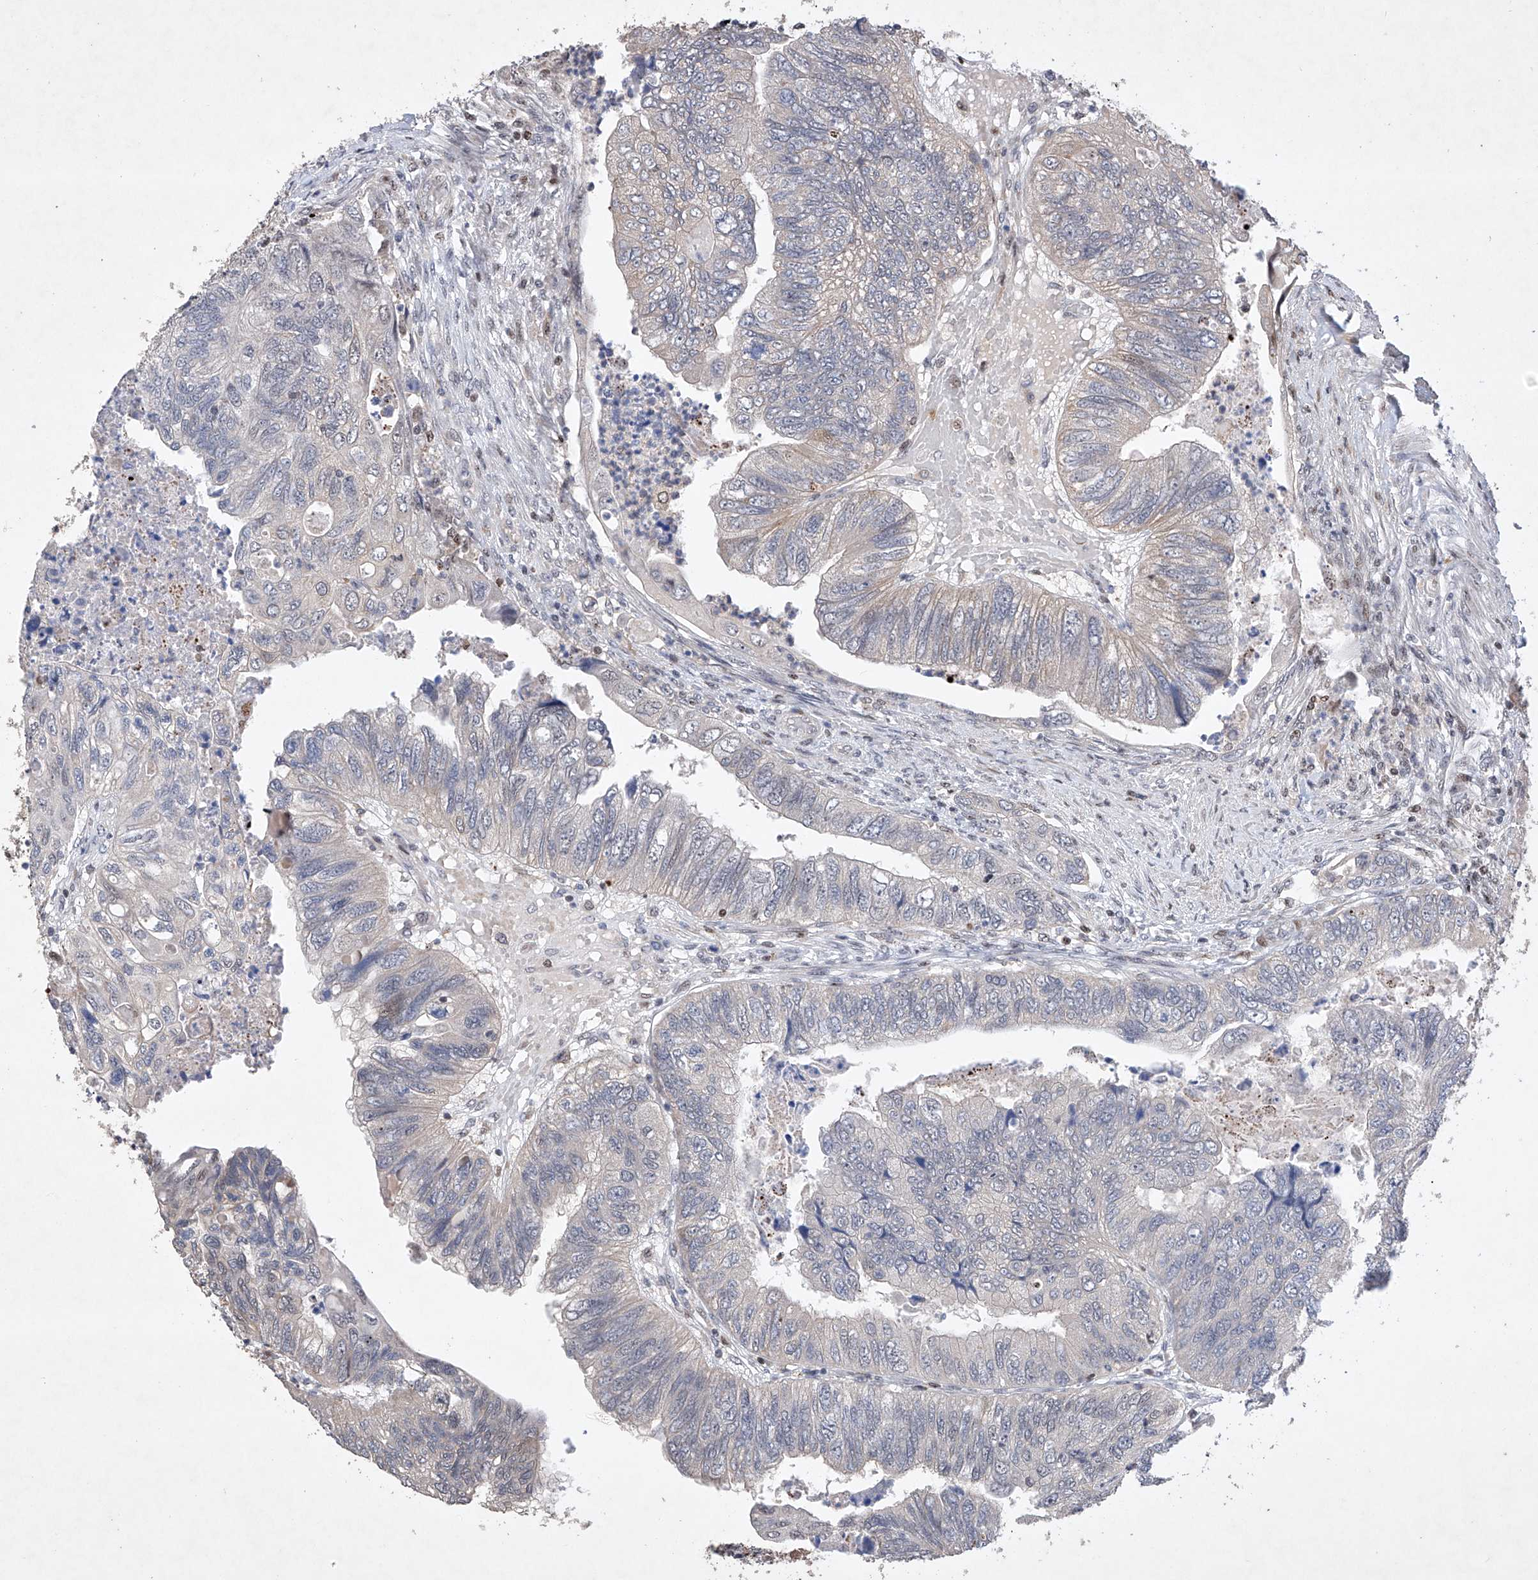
{"staining": {"intensity": "negative", "quantity": "none", "location": "none"}, "tissue": "colorectal cancer", "cell_type": "Tumor cells", "image_type": "cancer", "snomed": [{"axis": "morphology", "description": "Adenocarcinoma, NOS"}, {"axis": "topography", "description": "Rectum"}], "caption": "The histopathology image shows no significant positivity in tumor cells of colorectal adenocarcinoma.", "gene": "AFG1L", "patient": {"sex": "male", "age": 63}}